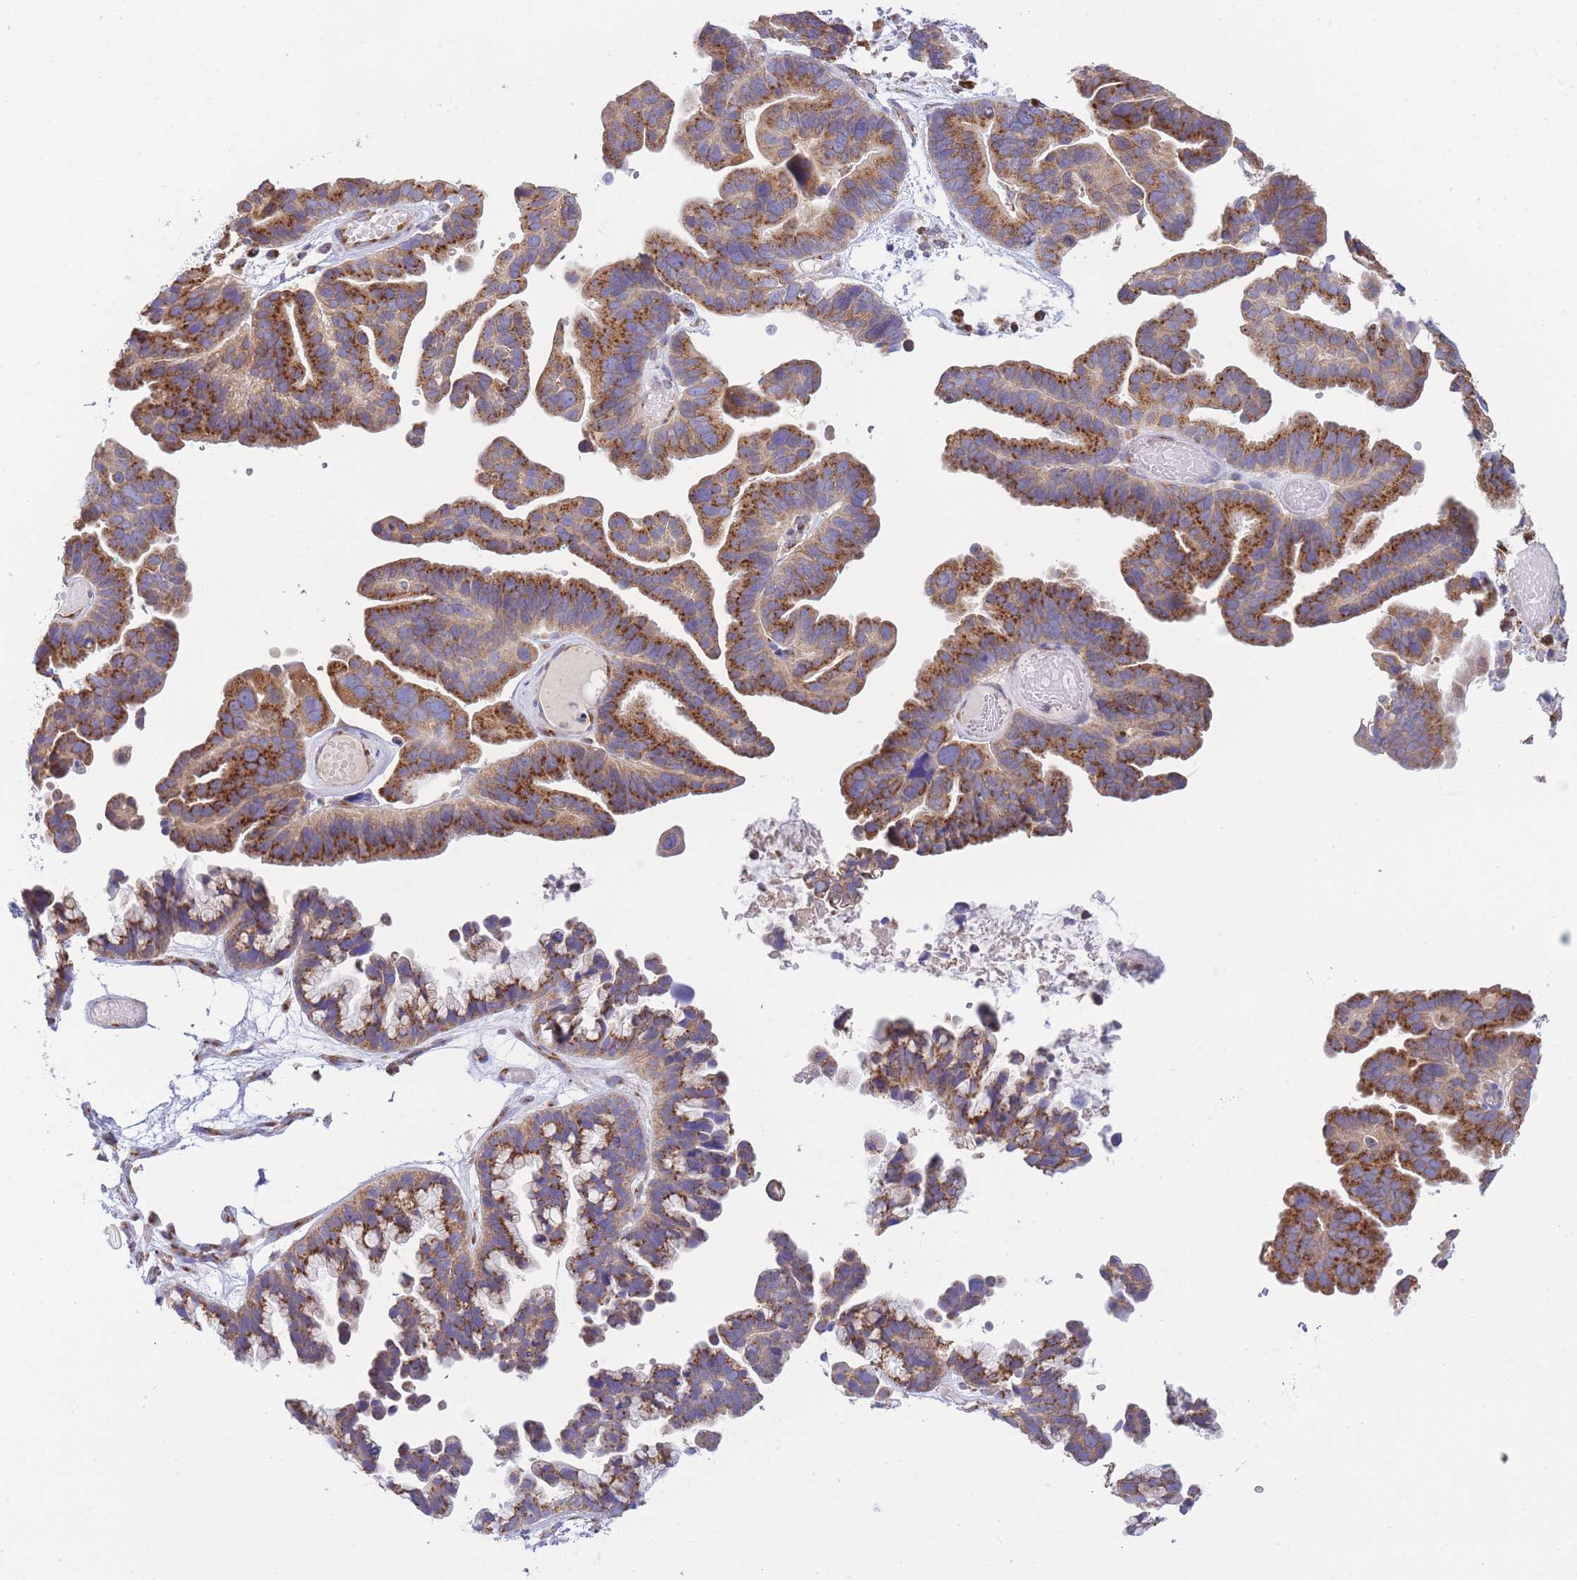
{"staining": {"intensity": "strong", "quantity": ">75%", "location": "cytoplasmic/membranous"}, "tissue": "ovarian cancer", "cell_type": "Tumor cells", "image_type": "cancer", "snomed": [{"axis": "morphology", "description": "Cystadenocarcinoma, serous, NOS"}, {"axis": "topography", "description": "Ovary"}], "caption": "This is a histology image of immunohistochemistry staining of serous cystadenocarcinoma (ovarian), which shows strong positivity in the cytoplasmic/membranous of tumor cells.", "gene": "COPG2", "patient": {"sex": "female", "age": 56}}